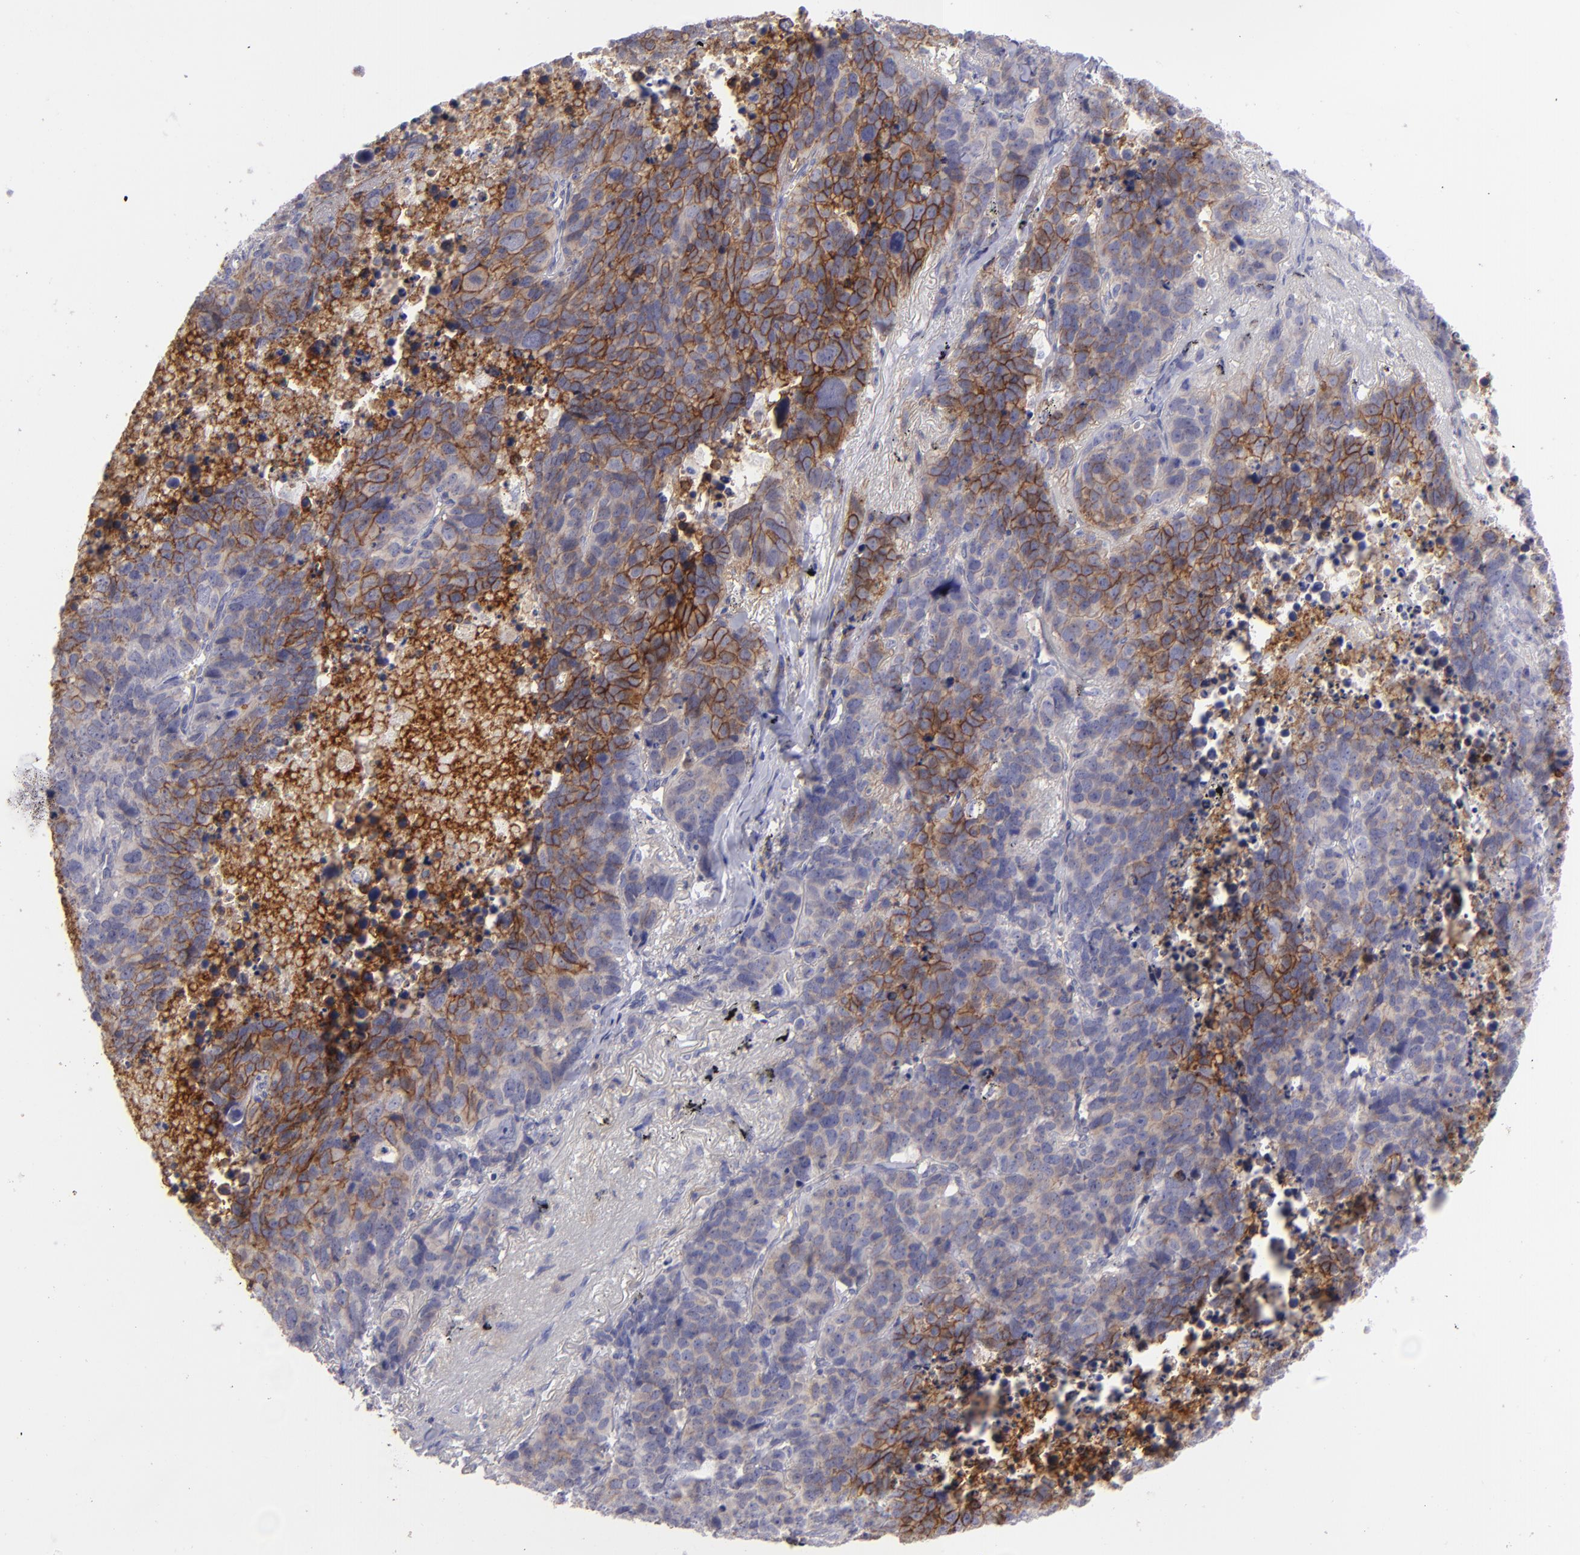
{"staining": {"intensity": "moderate", "quantity": "<25%", "location": "cytoplasmic/membranous"}, "tissue": "lung cancer", "cell_type": "Tumor cells", "image_type": "cancer", "snomed": [{"axis": "morphology", "description": "Carcinoid, malignant, NOS"}, {"axis": "topography", "description": "Lung"}], "caption": "This image exhibits lung cancer (malignant carcinoid) stained with immunohistochemistry (IHC) to label a protein in brown. The cytoplasmic/membranous of tumor cells show moderate positivity for the protein. Nuclei are counter-stained blue.", "gene": "BSG", "patient": {"sex": "male", "age": 60}}